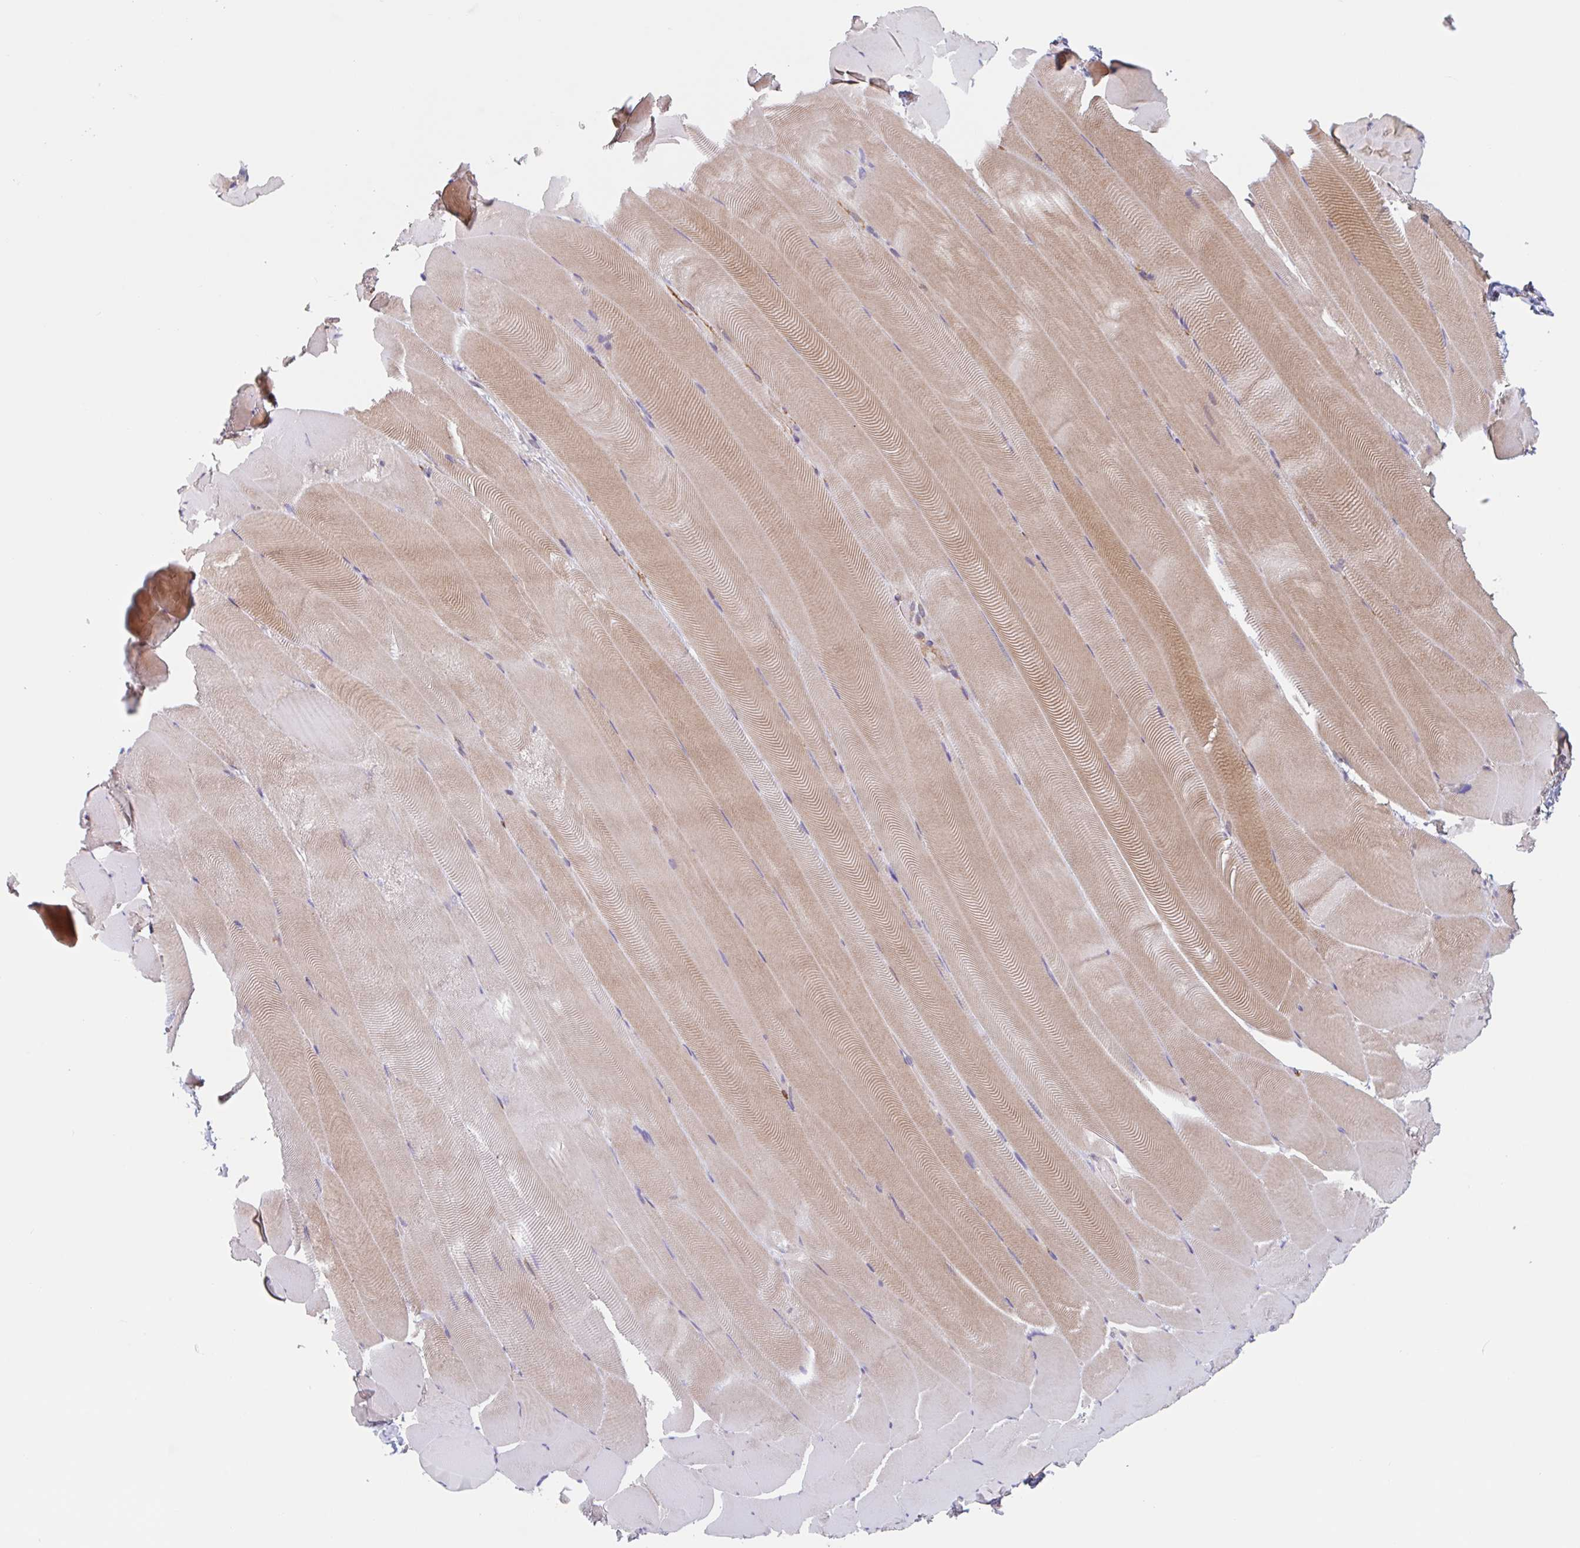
{"staining": {"intensity": "moderate", "quantity": "25%-75%", "location": "cytoplasmic/membranous"}, "tissue": "skeletal muscle", "cell_type": "Myocytes", "image_type": "normal", "snomed": [{"axis": "morphology", "description": "Normal tissue, NOS"}, {"axis": "topography", "description": "Skeletal muscle"}], "caption": "Immunohistochemistry (IHC) image of benign skeletal muscle: human skeletal muscle stained using immunohistochemistry shows medium levels of moderate protein expression localized specifically in the cytoplasmic/membranous of myocytes, appearing as a cytoplasmic/membranous brown color.", "gene": "NUB1", "patient": {"sex": "female", "age": 64}}